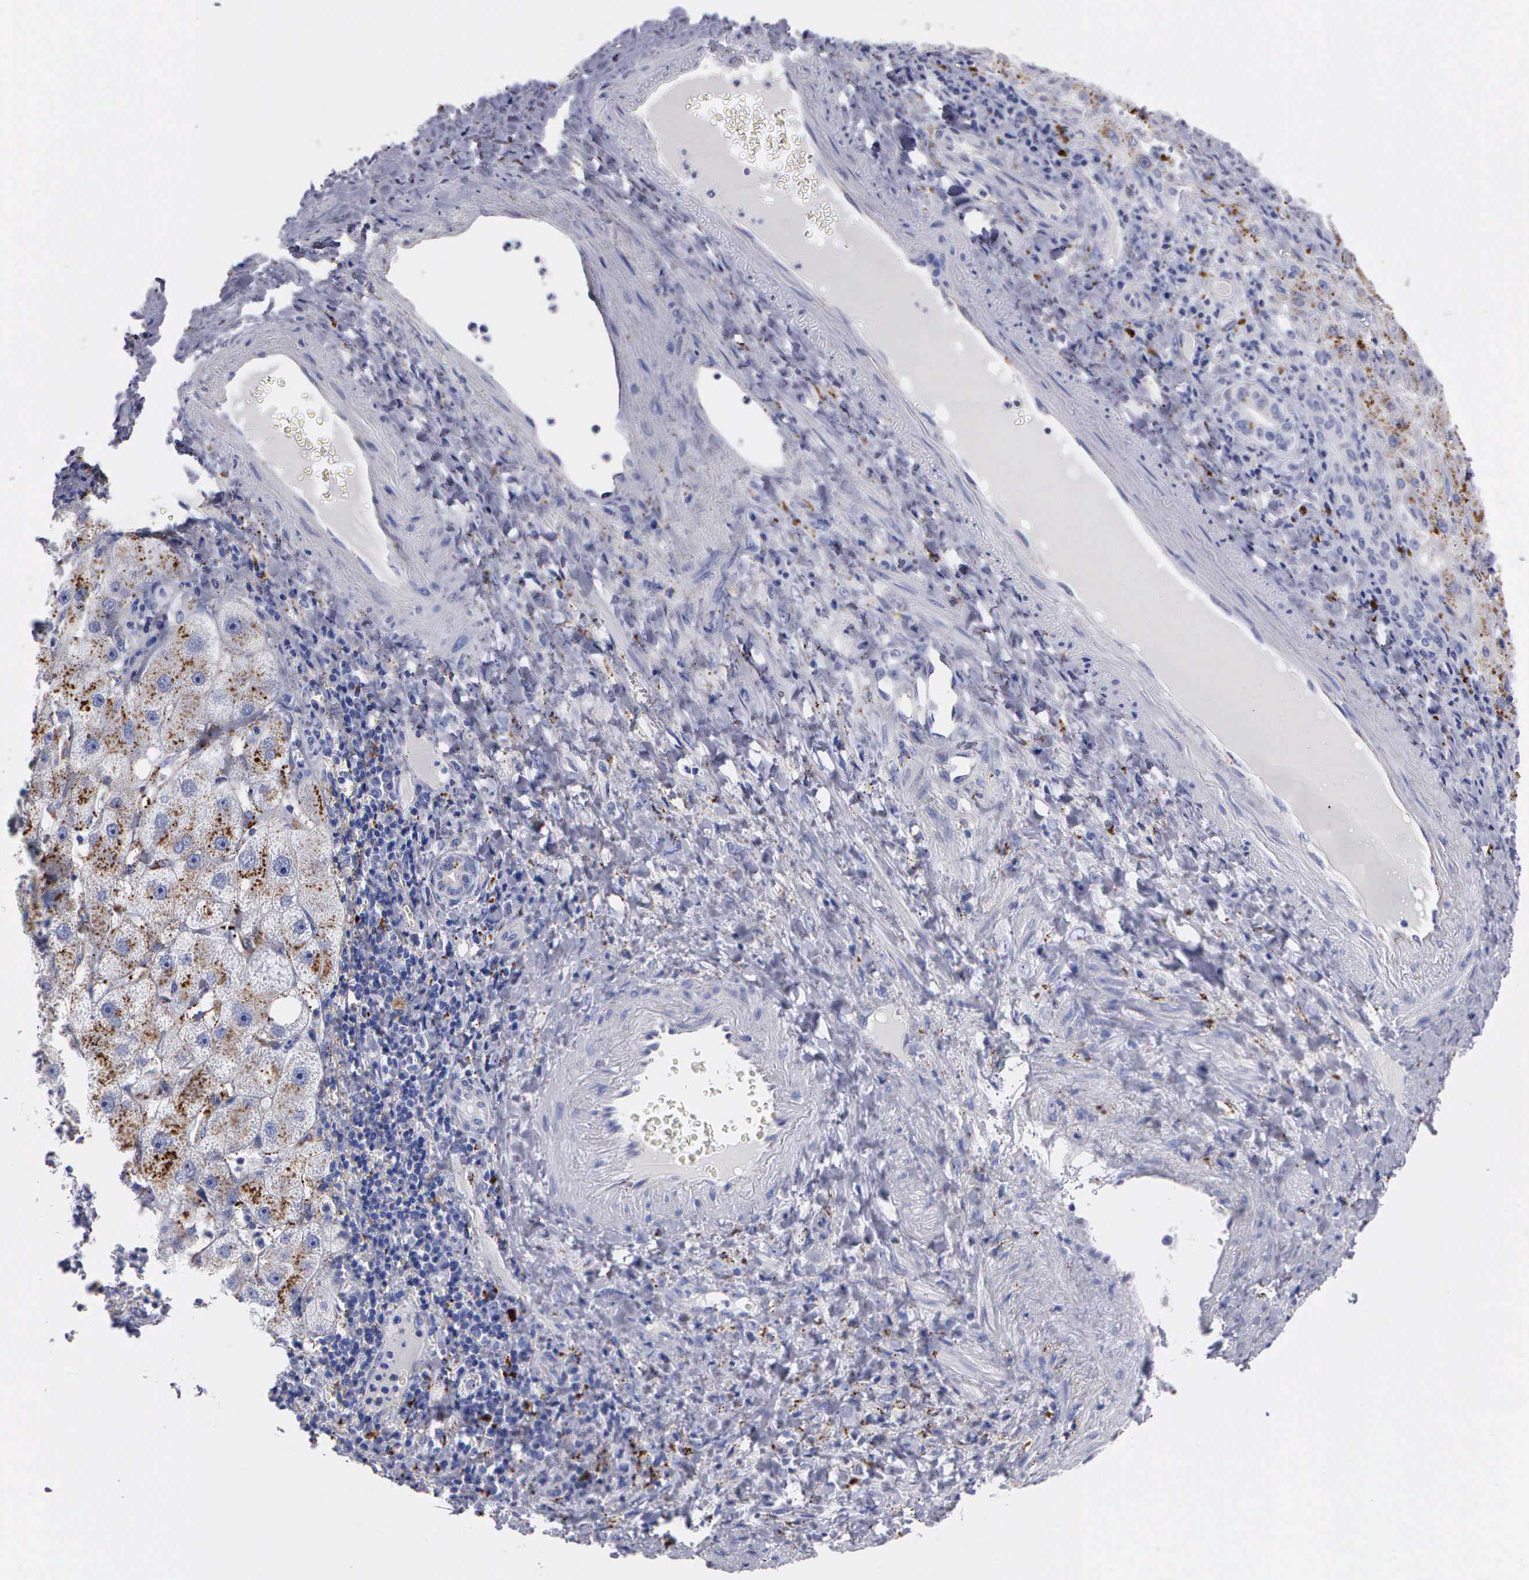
{"staining": {"intensity": "strong", "quantity": "<25%", "location": "cytoplasmic/membranous"}, "tissue": "liver cancer", "cell_type": "Tumor cells", "image_type": "cancer", "snomed": [{"axis": "morphology", "description": "Cholangiocarcinoma"}, {"axis": "topography", "description": "Liver"}], "caption": "Cholangiocarcinoma (liver) stained with immunohistochemistry shows strong cytoplasmic/membranous positivity in about <25% of tumor cells.", "gene": "CTSL", "patient": {"sex": "female", "age": 79}}